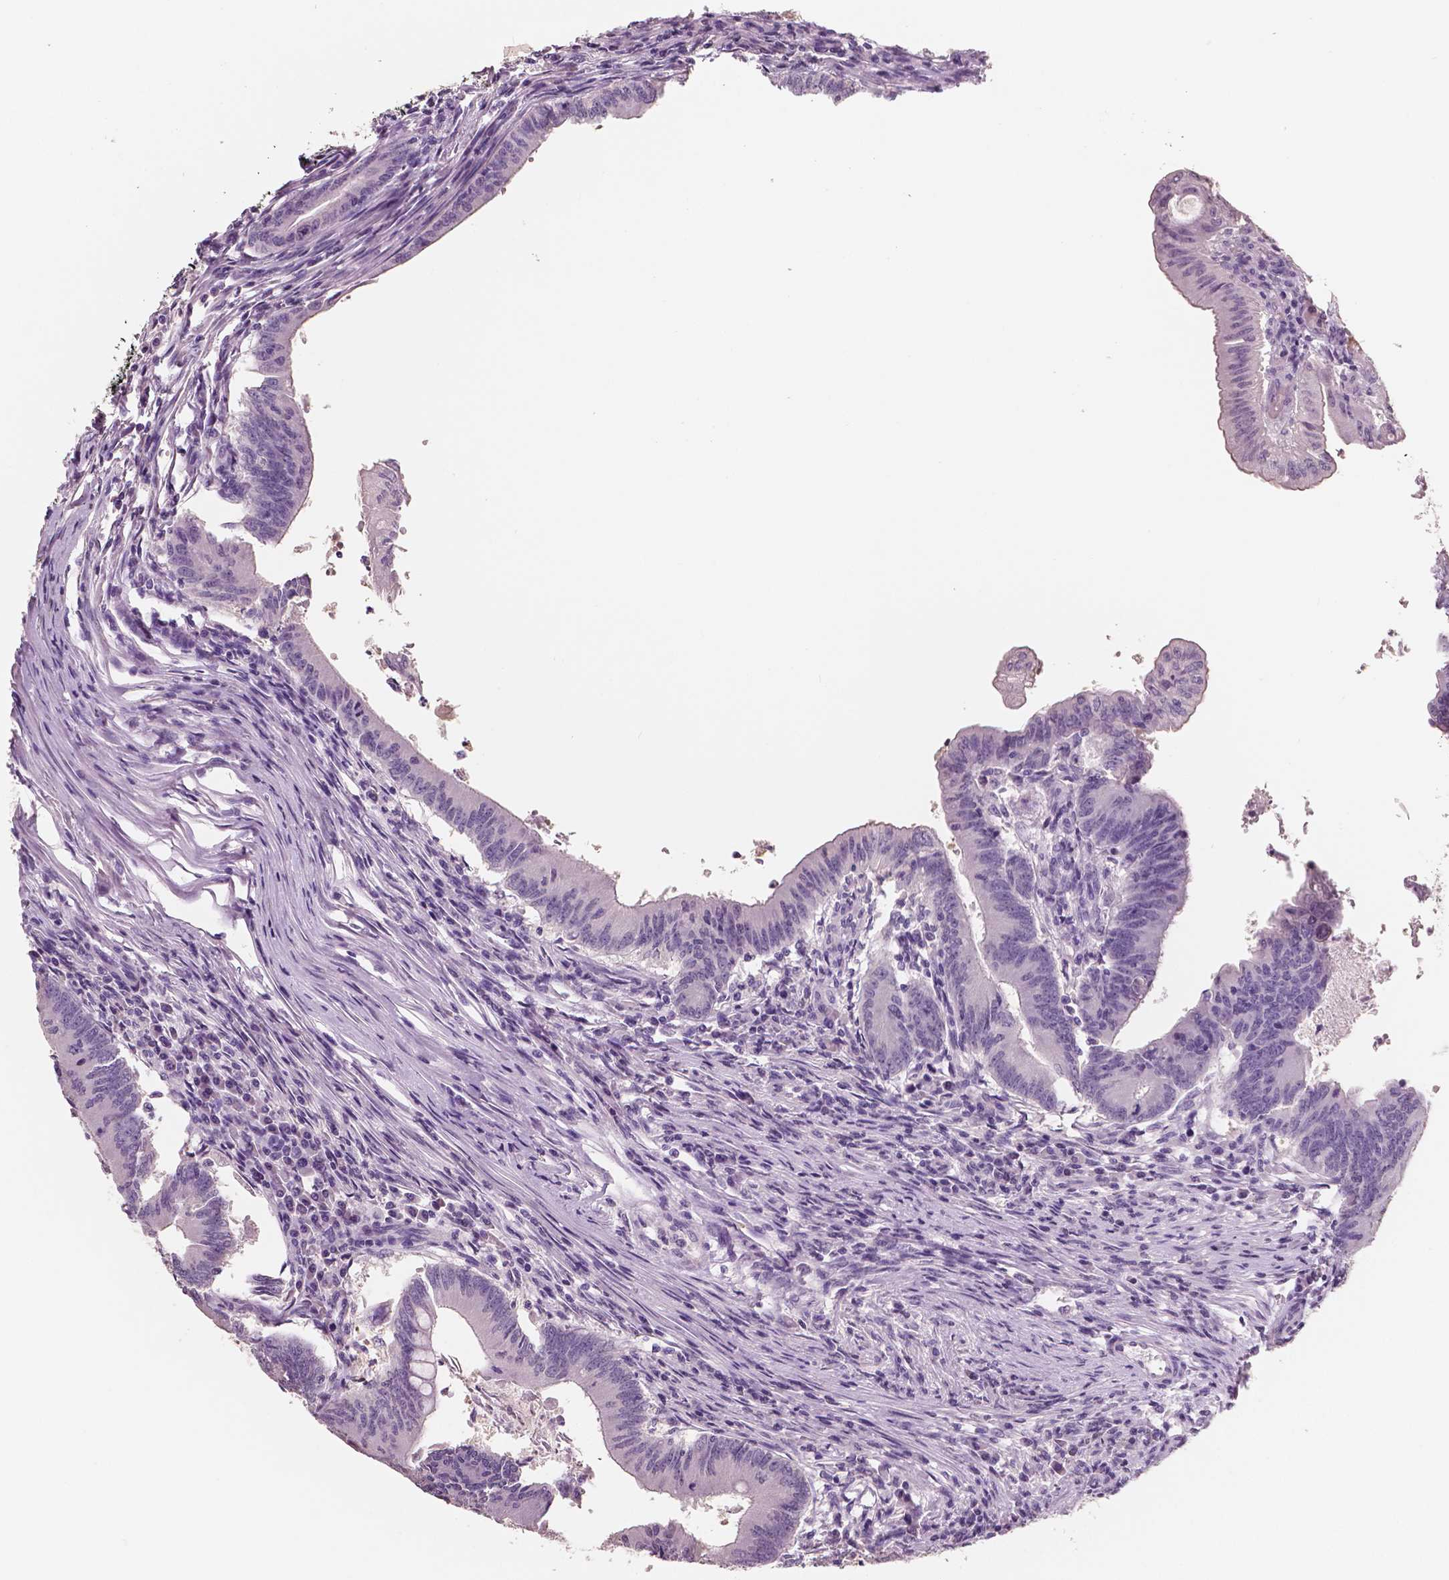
{"staining": {"intensity": "negative", "quantity": "none", "location": "none"}, "tissue": "colorectal cancer", "cell_type": "Tumor cells", "image_type": "cancer", "snomed": [{"axis": "morphology", "description": "Adenocarcinoma, NOS"}, {"axis": "topography", "description": "Colon"}], "caption": "The IHC histopathology image has no significant staining in tumor cells of colorectal adenocarcinoma tissue.", "gene": "NECAB1", "patient": {"sex": "female", "age": 70}}